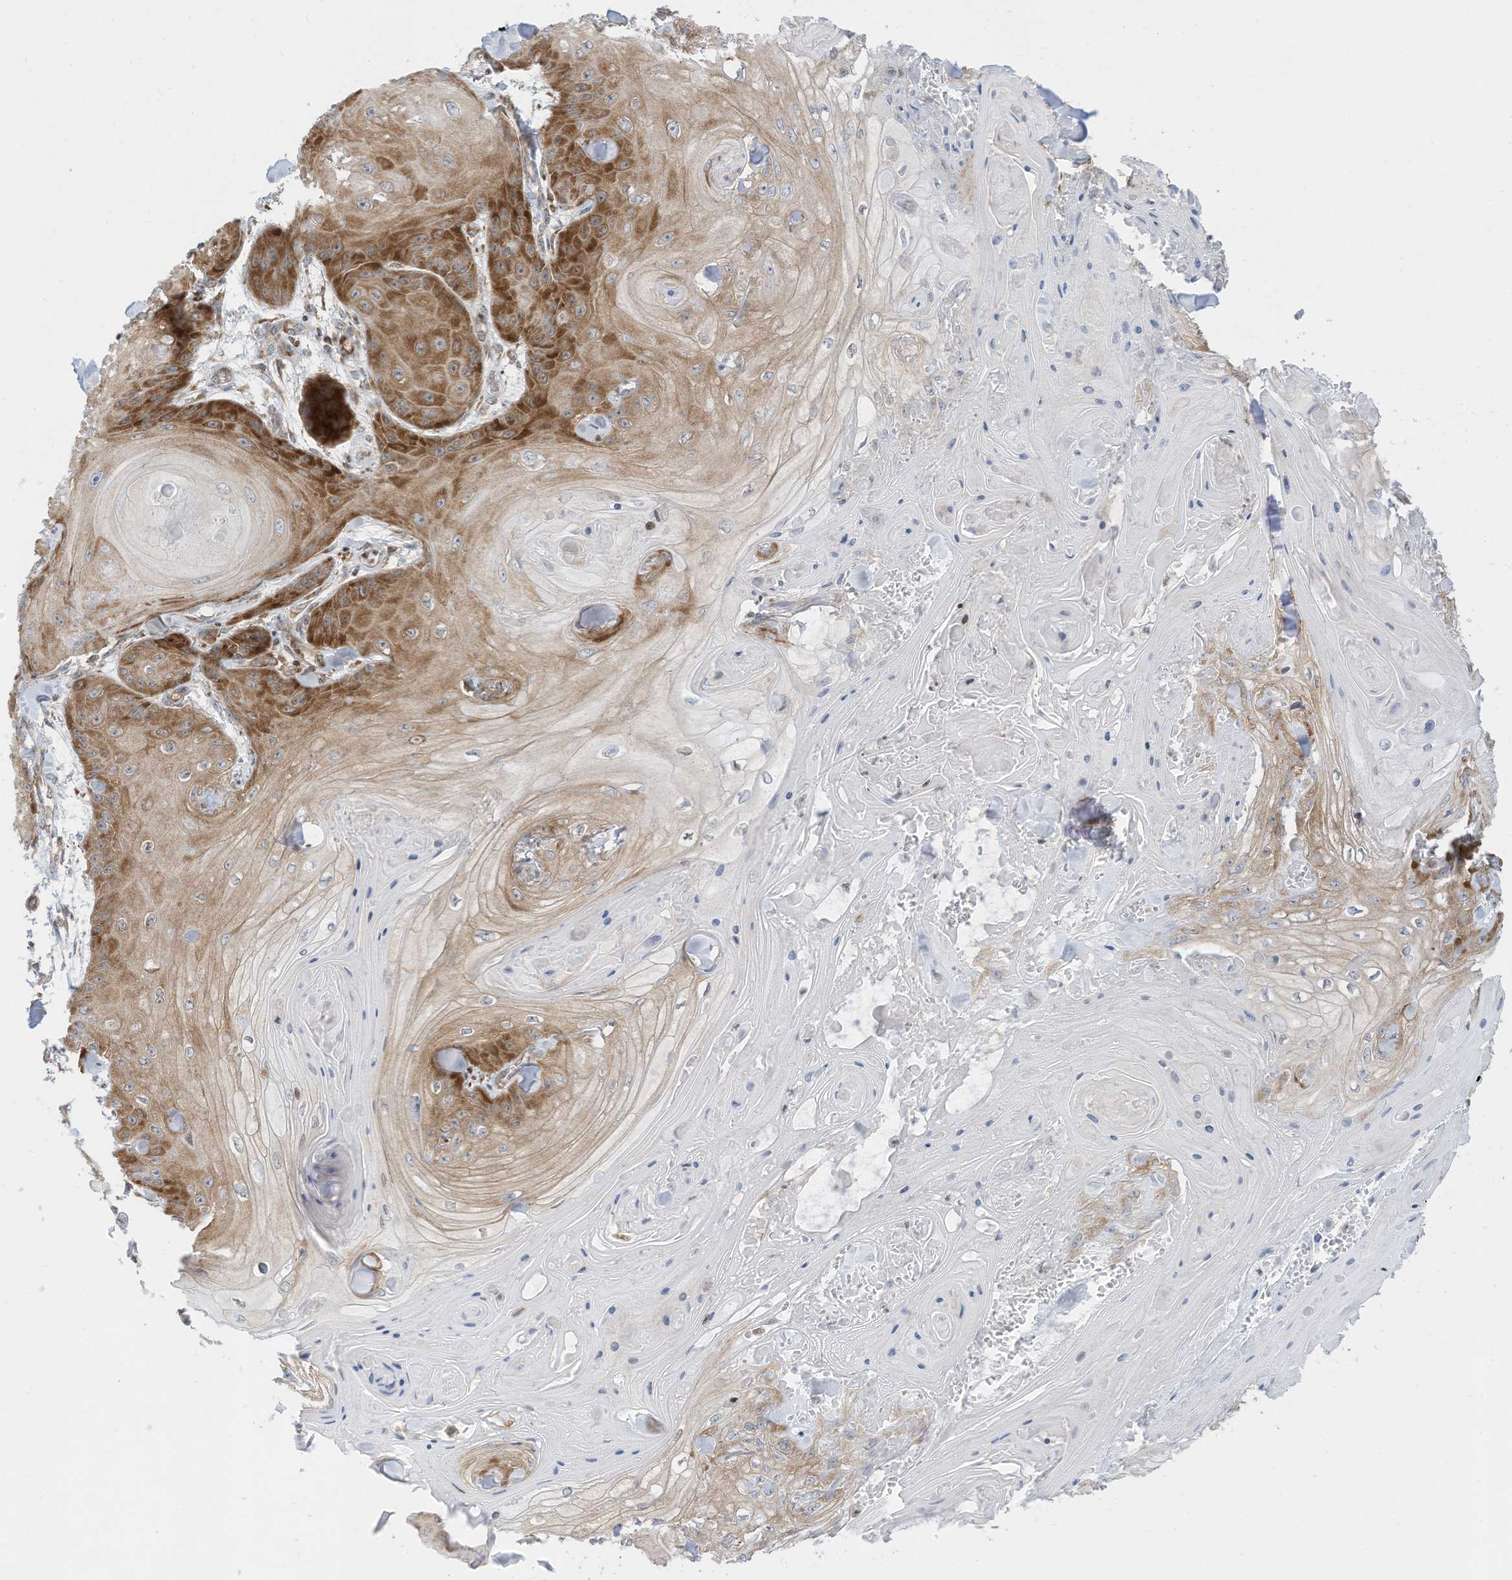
{"staining": {"intensity": "moderate", "quantity": ">75%", "location": "cytoplasmic/membranous"}, "tissue": "skin cancer", "cell_type": "Tumor cells", "image_type": "cancer", "snomed": [{"axis": "morphology", "description": "Squamous cell carcinoma, NOS"}, {"axis": "topography", "description": "Skin"}], "caption": "Squamous cell carcinoma (skin) stained for a protein (brown) demonstrates moderate cytoplasmic/membranous positive staining in approximately >75% of tumor cells.", "gene": "EDF1", "patient": {"sex": "male", "age": 74}}